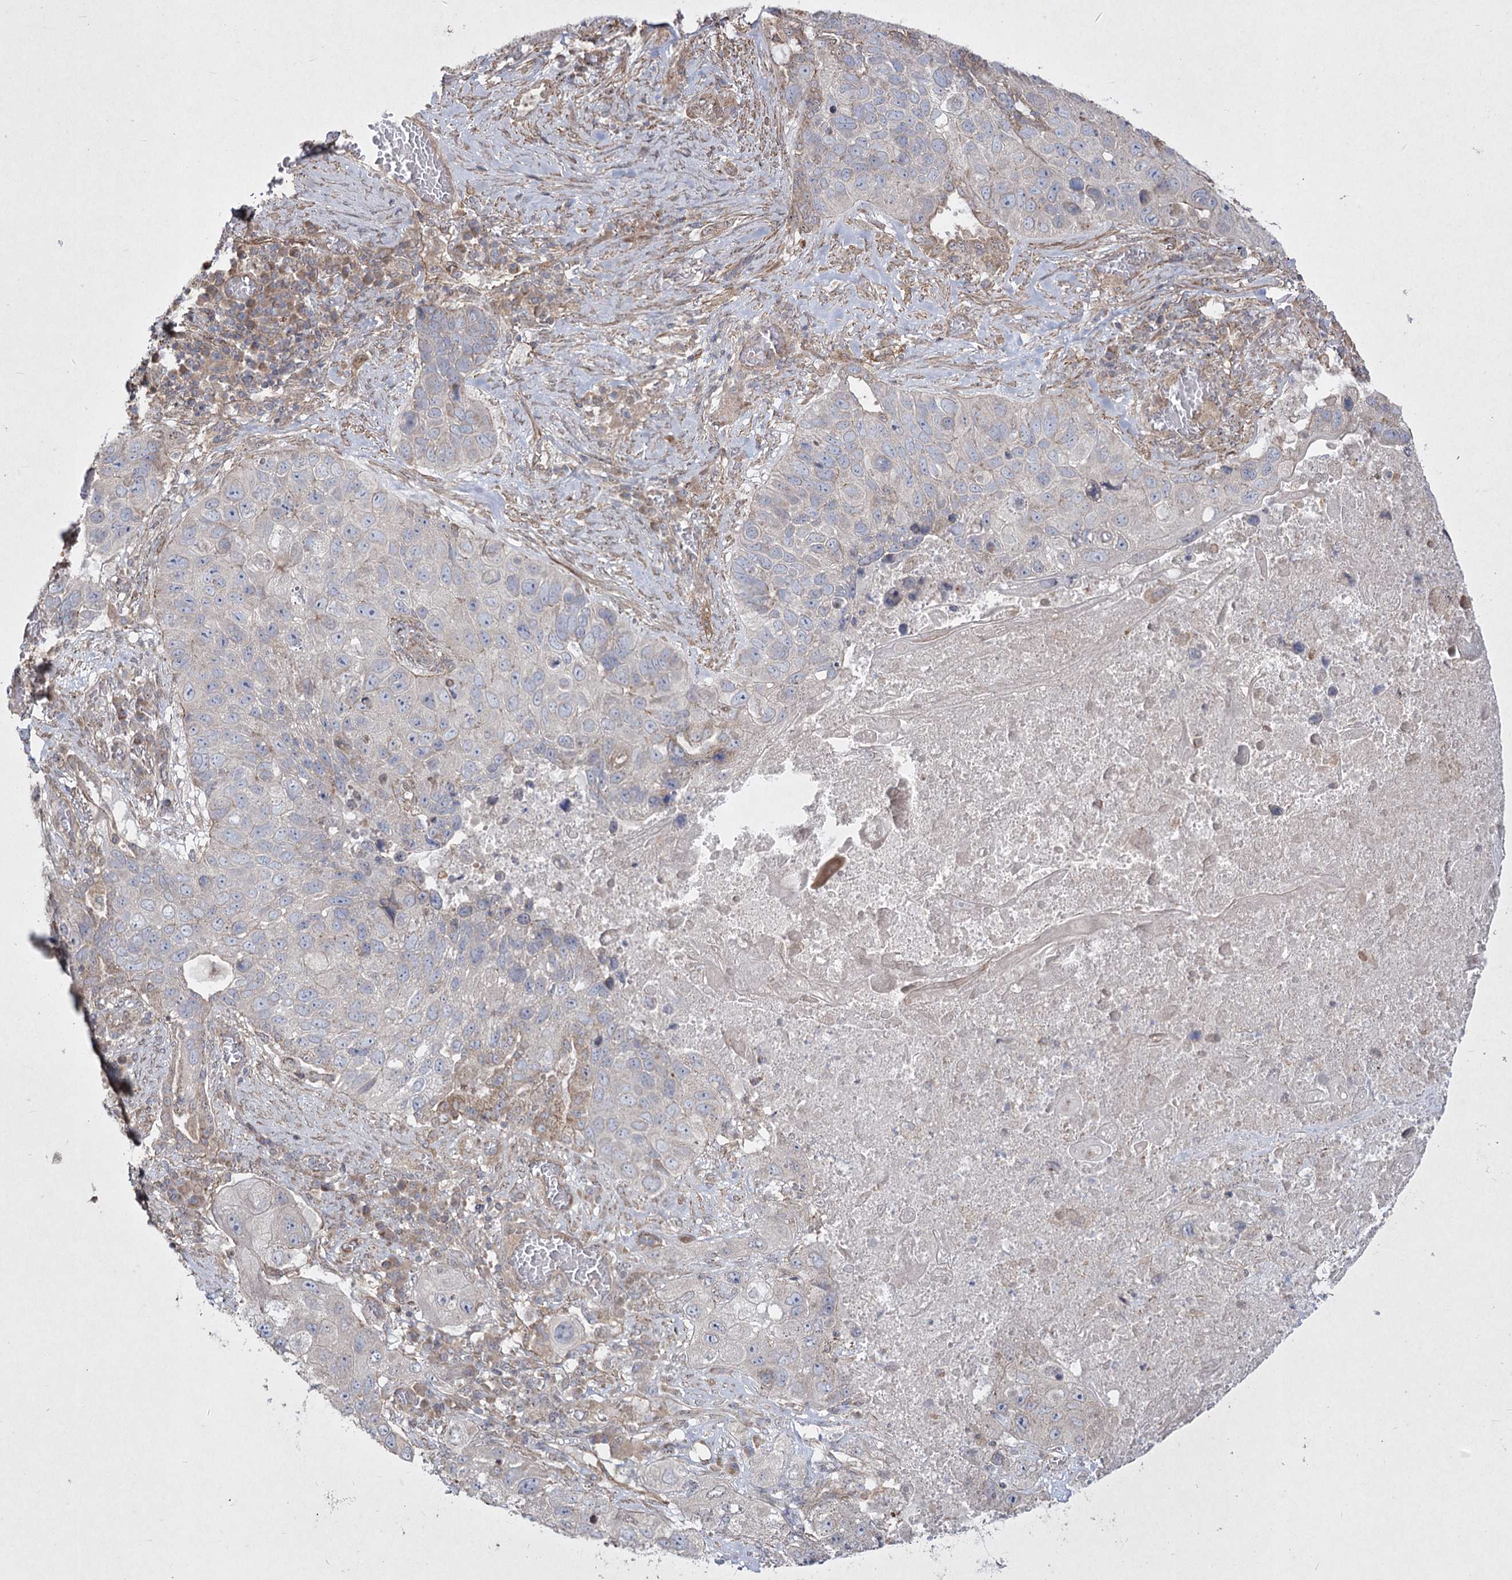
{"staining": {"intensity": "negative", "quantity": "none", "location": "none"}, "tissue": "lung cancer", "cell_type": "Tumor cells", "image_type": "cancer", "snomed": [{"axis": "morphology", "description": "Squamous cell carcinoma, NOS"}, {"axis": "topography", "description": "Lung"}], "caption": "DAB immunohistochemical staining of human lung cancer exhibits no significant expression in tumor cells.", "gene": "SH3TC1", "patient": {"sex": "male", "age": 61}}